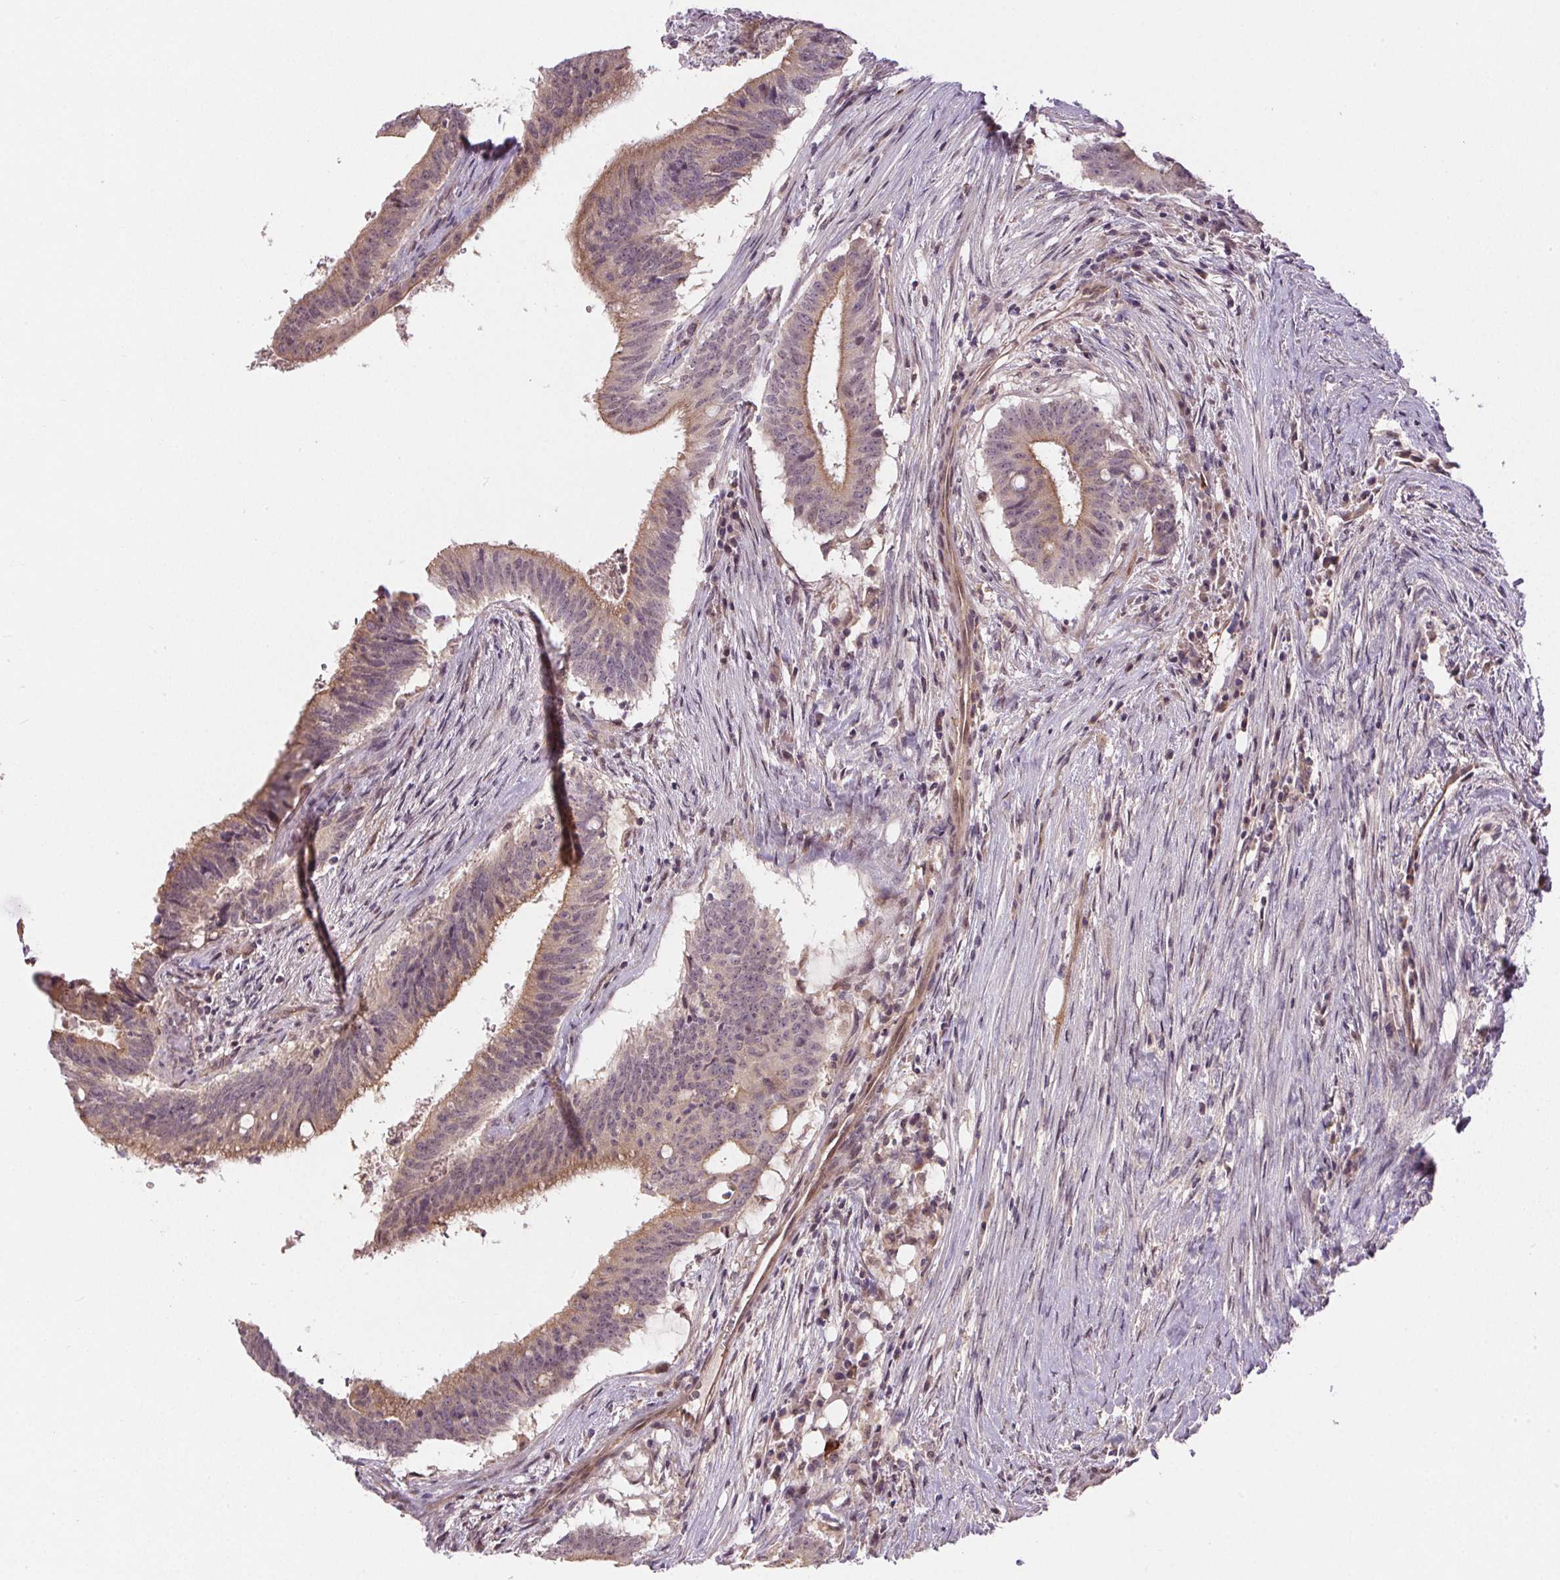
{"staining": {"intensity": "weak", "quantity": ">75%", "location": "cytoplasmic/membranous"}, "tissue": "colorectal cancer", "cell_type": "Tumor cells", "image_type": "cancer", "snomed": [{"axis": "morphology", "description": "Adenocarcinoma, NOS"}, {"axis": "topography", "description": "Colon"}], "caption": "Protein expression analysis of colorectal cancer demonstrates weak cytoplasmic/membranous staining in about >75% of tumor cells.", "gene": "CFAP92", "patient": {"sex": "female", "age": 43}}